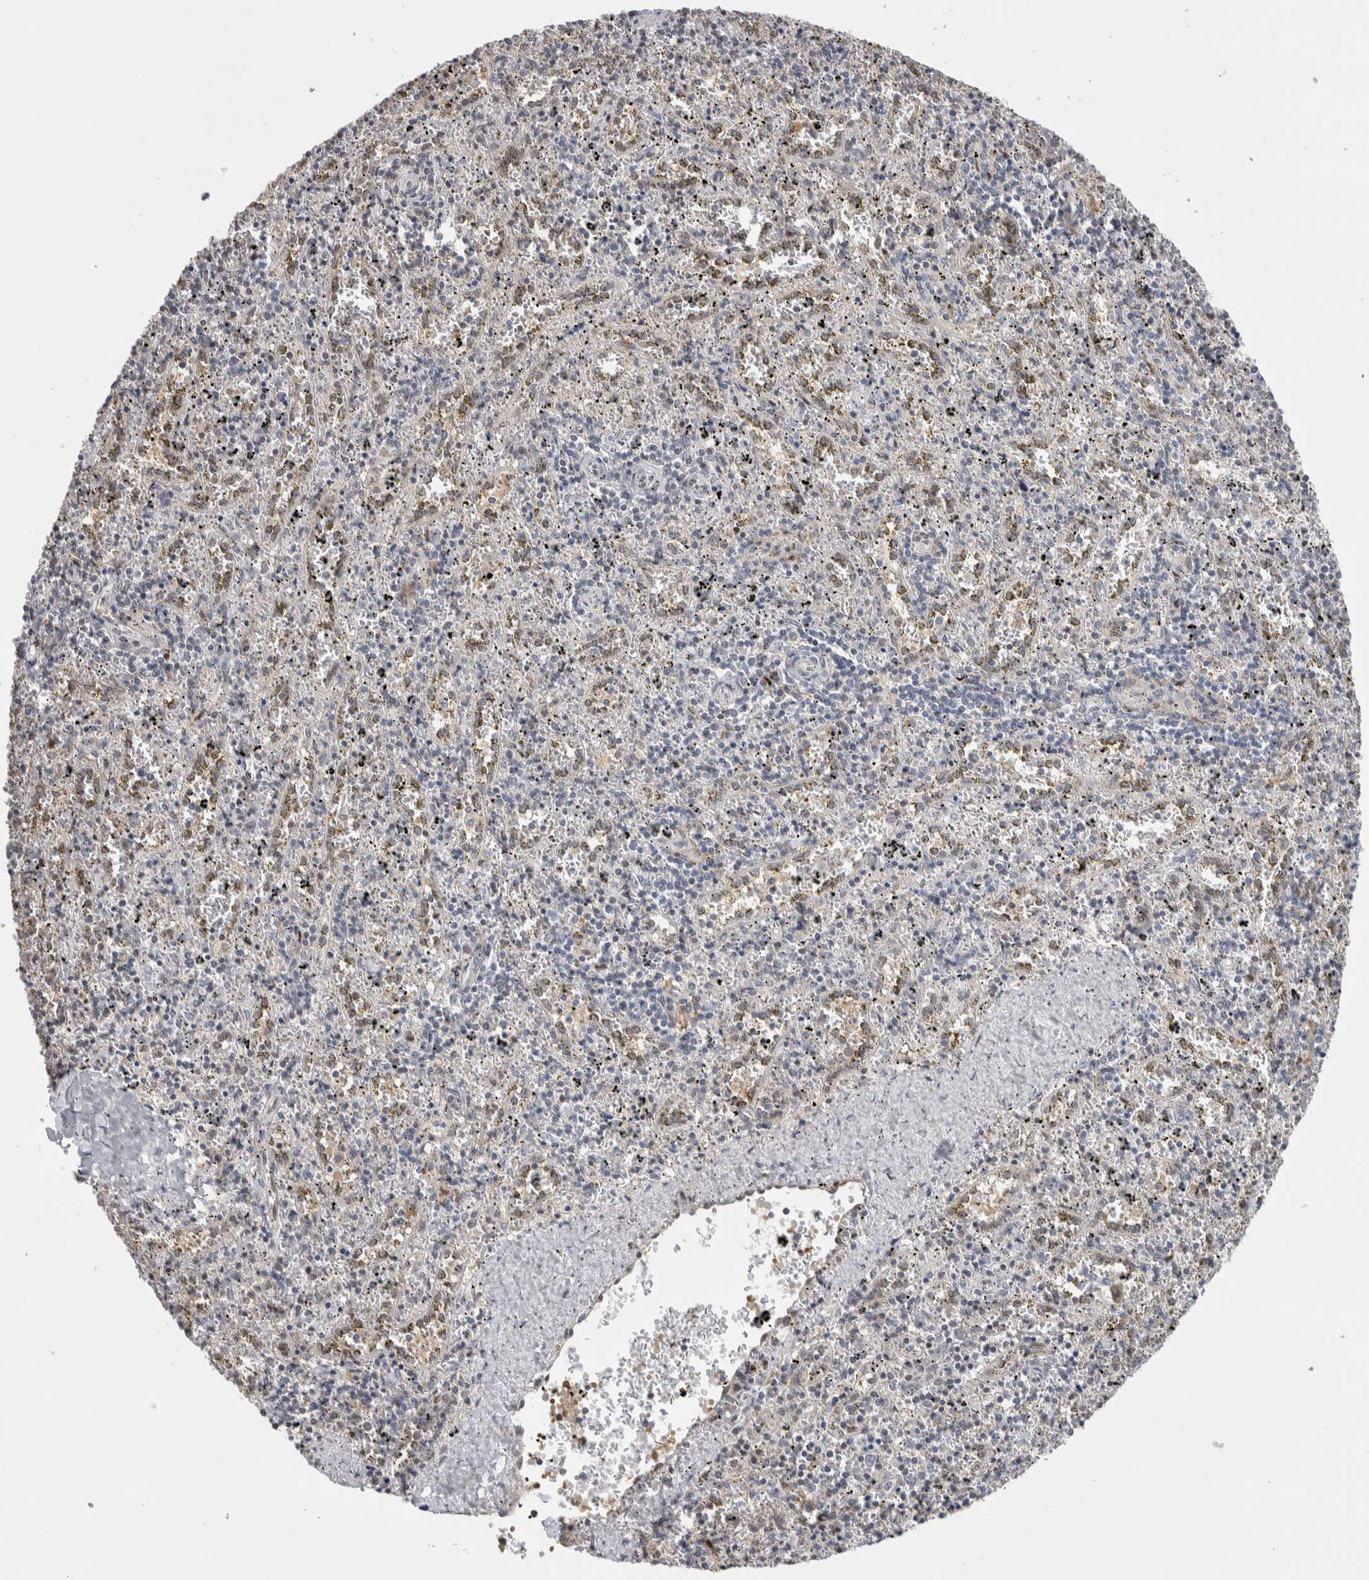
{"staining": {"intensity": "negative", "quantity": "none", "location": "none"}, "tissue": "spleen", "cell_type": "Cells in red pulp", "image_type": "normal", "snomed": [{"axis": "morphology", "description": "Normal tissue, NOS"}, {"axis": "topography", "description": "Spleen"}], "caption": "IHC of normal spleen exhibits no expression in cells in red pulp.", "gene": "ZBTB49", "patient": {"sex": "male", "age": 11}}